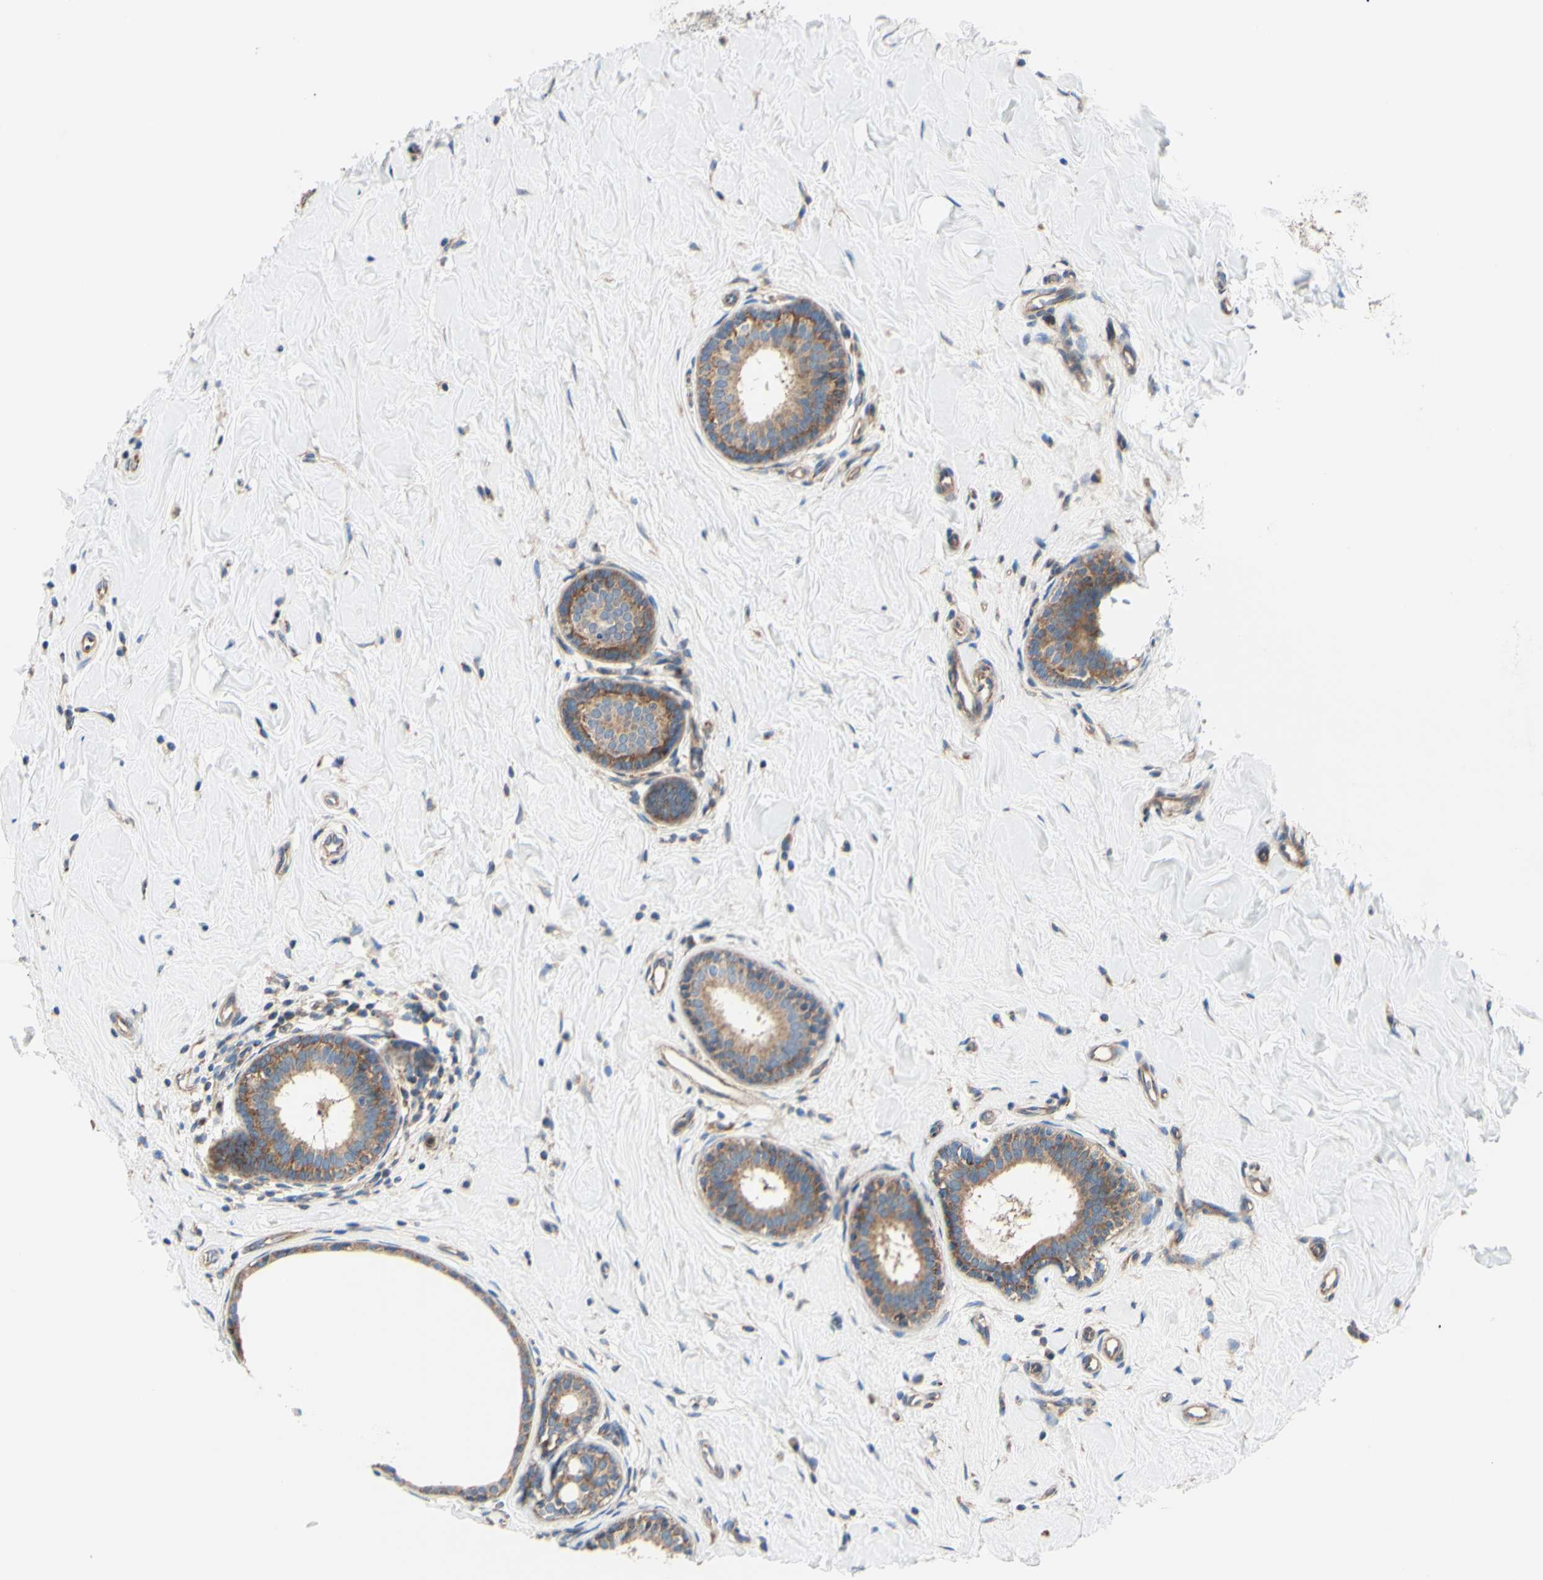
{"staining": {"intensity": "moderate", "quantity": "25%-75%", "location": "cytoplasmic/membranous"}, "tissue": "breast cancer", "cell_type": "Tumor cells", "image_type": "cancer", "snomed": [{"axis": "morphology", "description": "Normal tissue, NOS"}, {"axis": "morphology", "description": "Duct carcinoma"}, {"axis": "topography", "description": "Breast"}], "caption": "Immunohistochemical staining of invasive ductal carcinoma (breast) shows medium levels of moderate cytoplasmic/membranous expression in approximately 25%-75% of tumor cells.", "gene": "FMR1", "patient": {"sex": "female", "age": 40}}